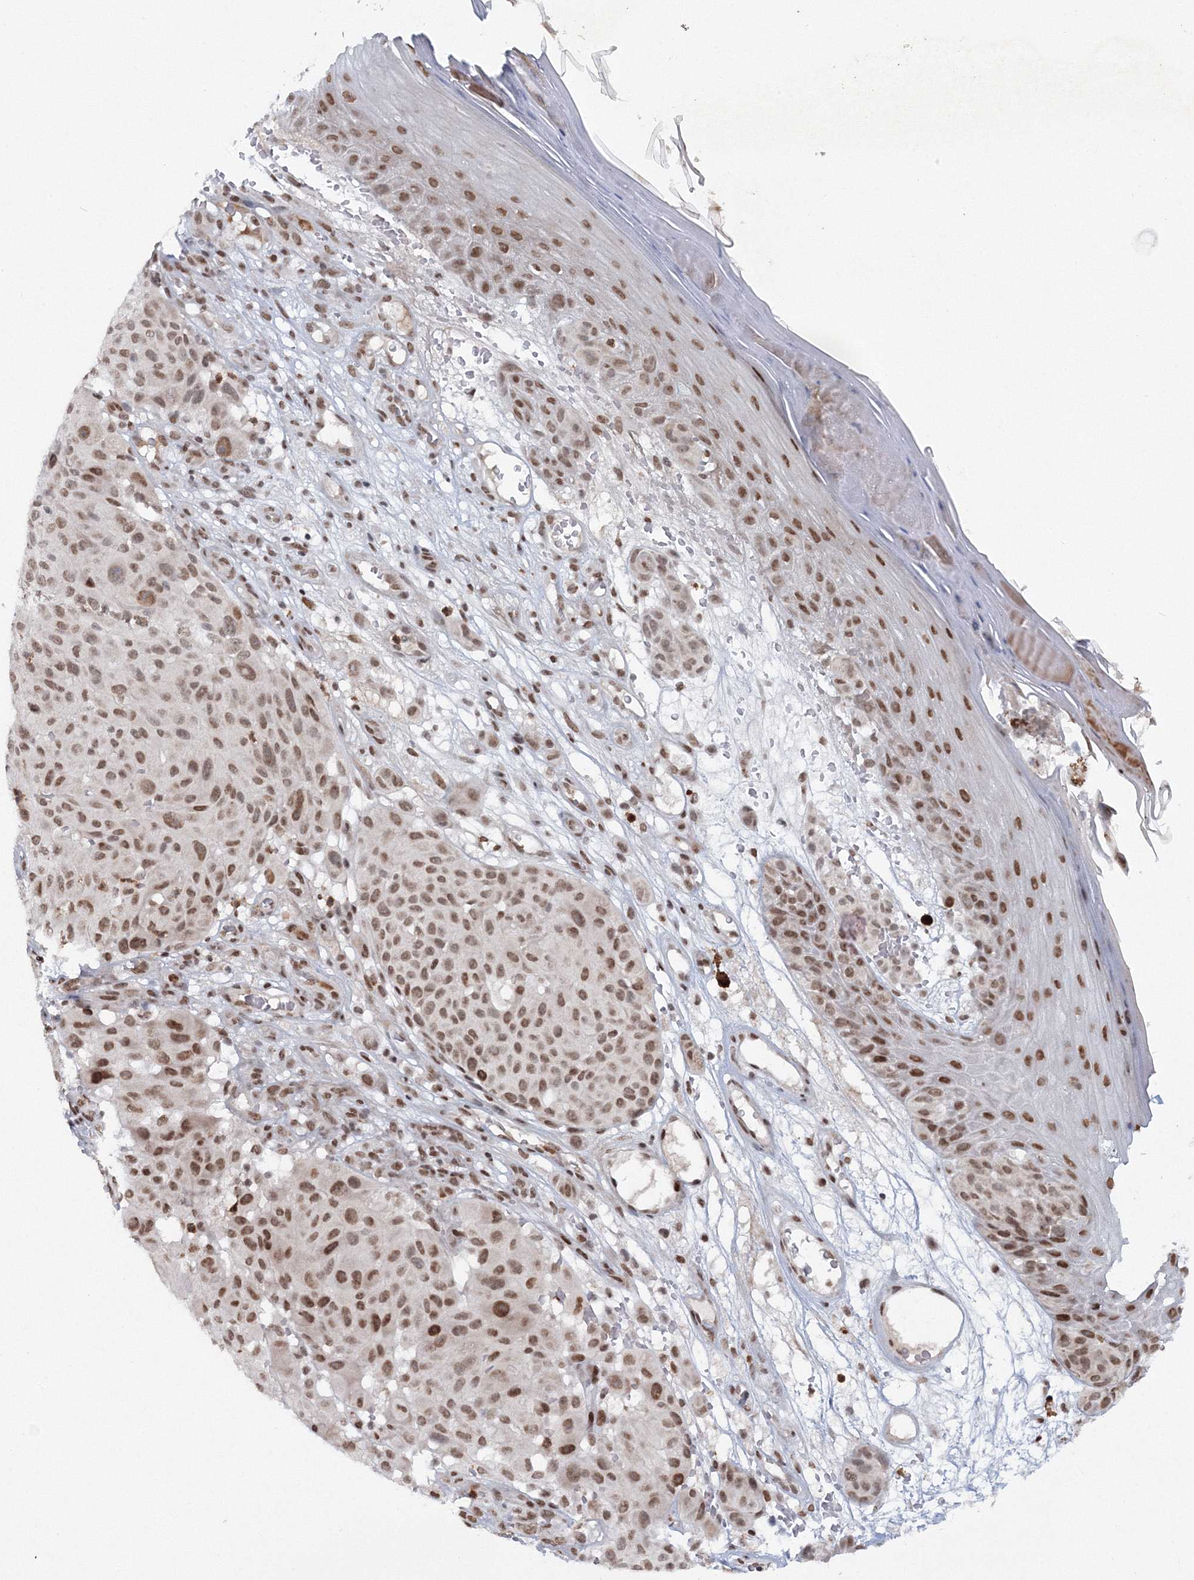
{"staining": {"intensity": "moderate", "quantity": ">75%", "location": "nuclear"}, "tissue": "melanoma", "cell_type": "Tumor cells", "image_type": "cancer", "snomed": [{"axis": "morphology", "description": "Malignant melanoma, NOS"}, {"axis": "topography", "description": "Skin"}], "caption": "Tumor cells reveal medium levels of moderate nuclear positivity in approximately >75% of cells in human malignant melanoma.", "gene": "C3orf33", "patient": {"sex": "male", "age": 83}}